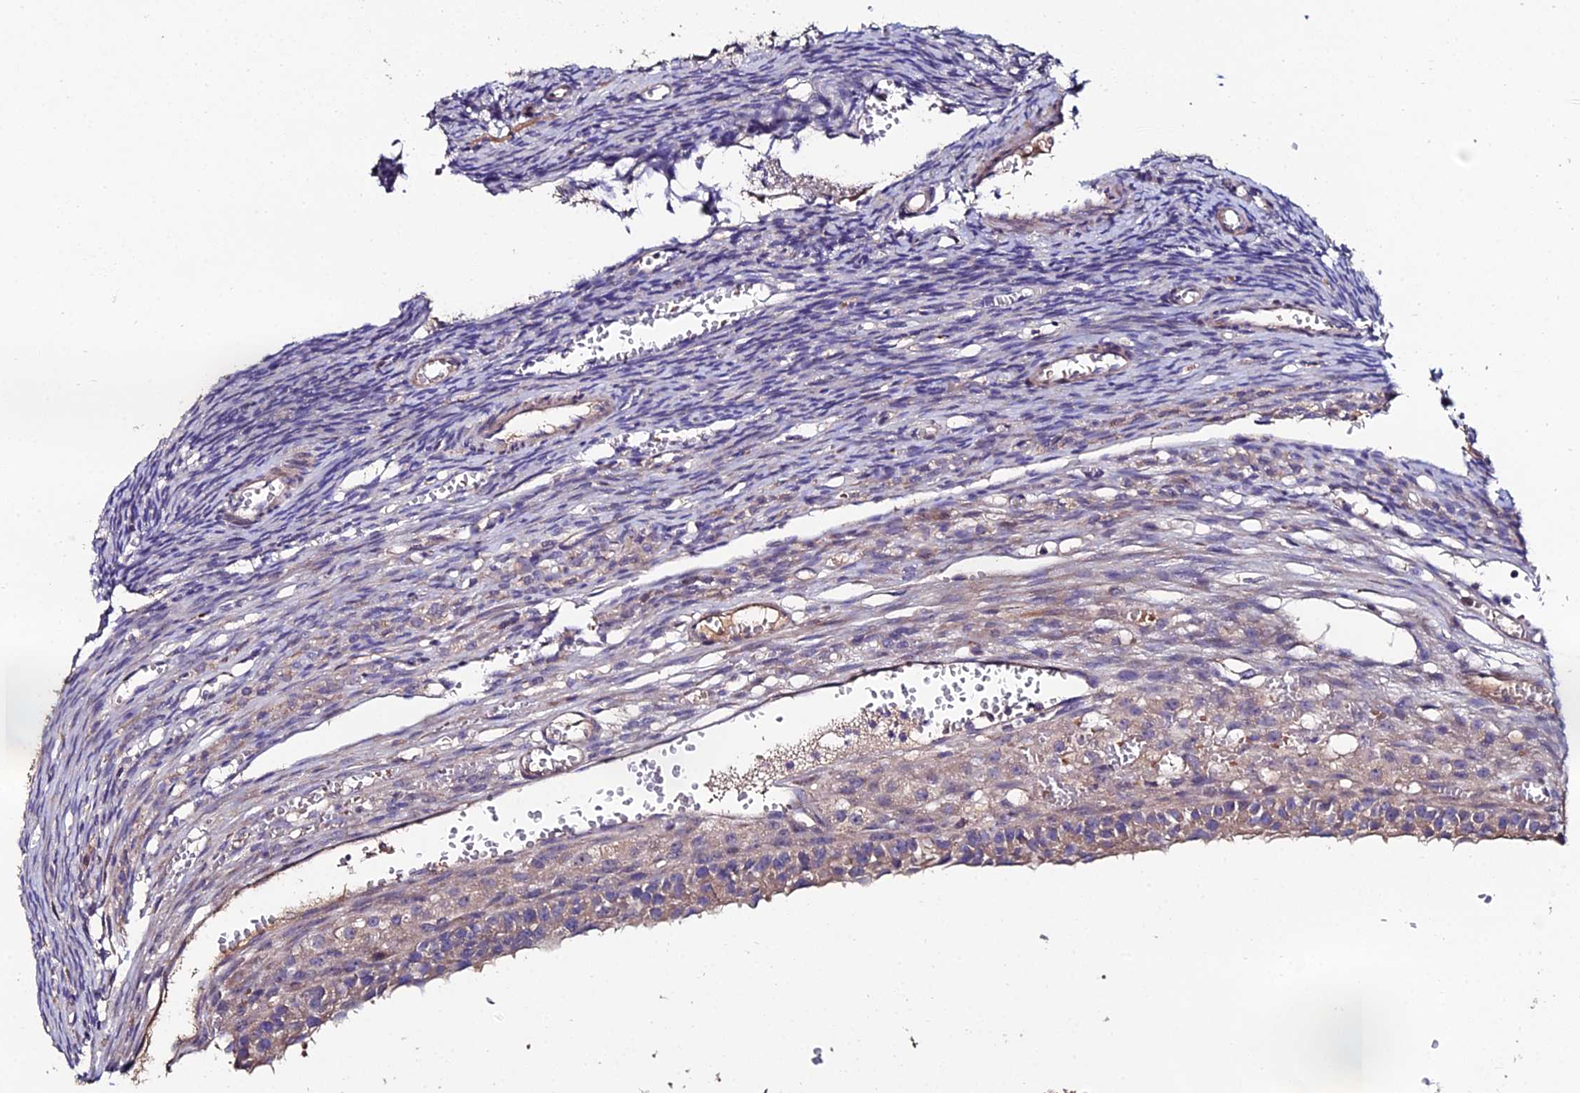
{"staining": {"intensity": "negative", "quantity": "none", "location": "none"}, "tissue": "ovary", "cell_type": "Ovarian stroma cells", "image_type": "normal", "snomed": [{"axis": "morphology", "description": "Normal tissue, NOS"}, {"axis": "topography", "description": "Ovary"}], "caption": "Ovary stained for a protein using immunohistochemistry (IHC) demonstrates no positivity ovarian stroma cells.", "gene": "ESRRG", "patient": {"sex": "female", "age": 39}}